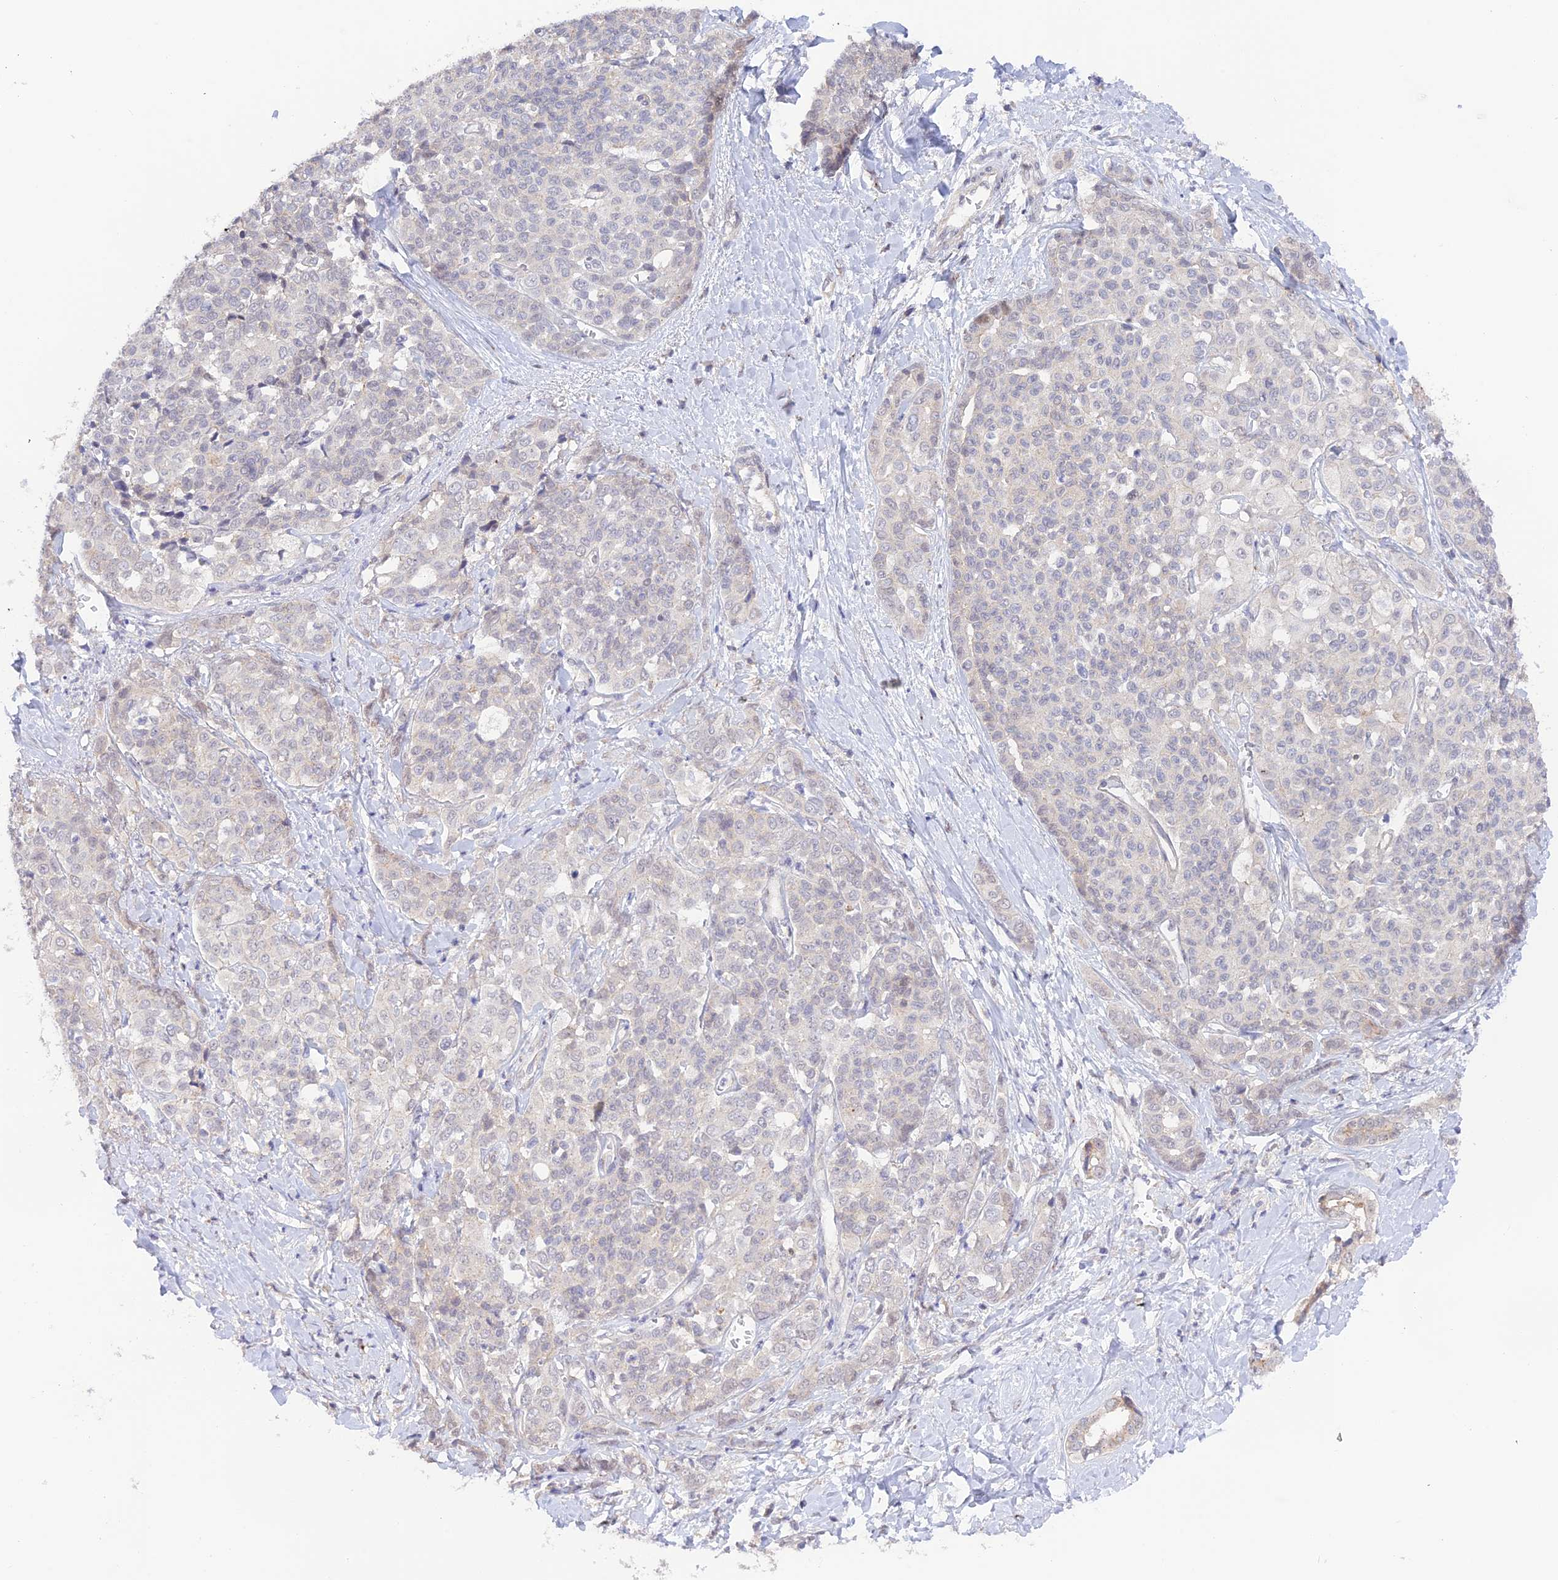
{"staining": {"intensity": "negative", "quantity": "none", "location": "none"}, "tissue": "liver cancer", "cell_type": "Tumor cells", "image_type": "cancer", "snomed": [{"axis": "morphology", "description": "Cholangiocarcinoma"}, {"axis": "topography", "description": "Liver"}], "caption": "Tumor cells are negative for protein expression in human liver cancer.", "gene": "CAMSAP3", "patient": {"sex": "female", "age": 77}}